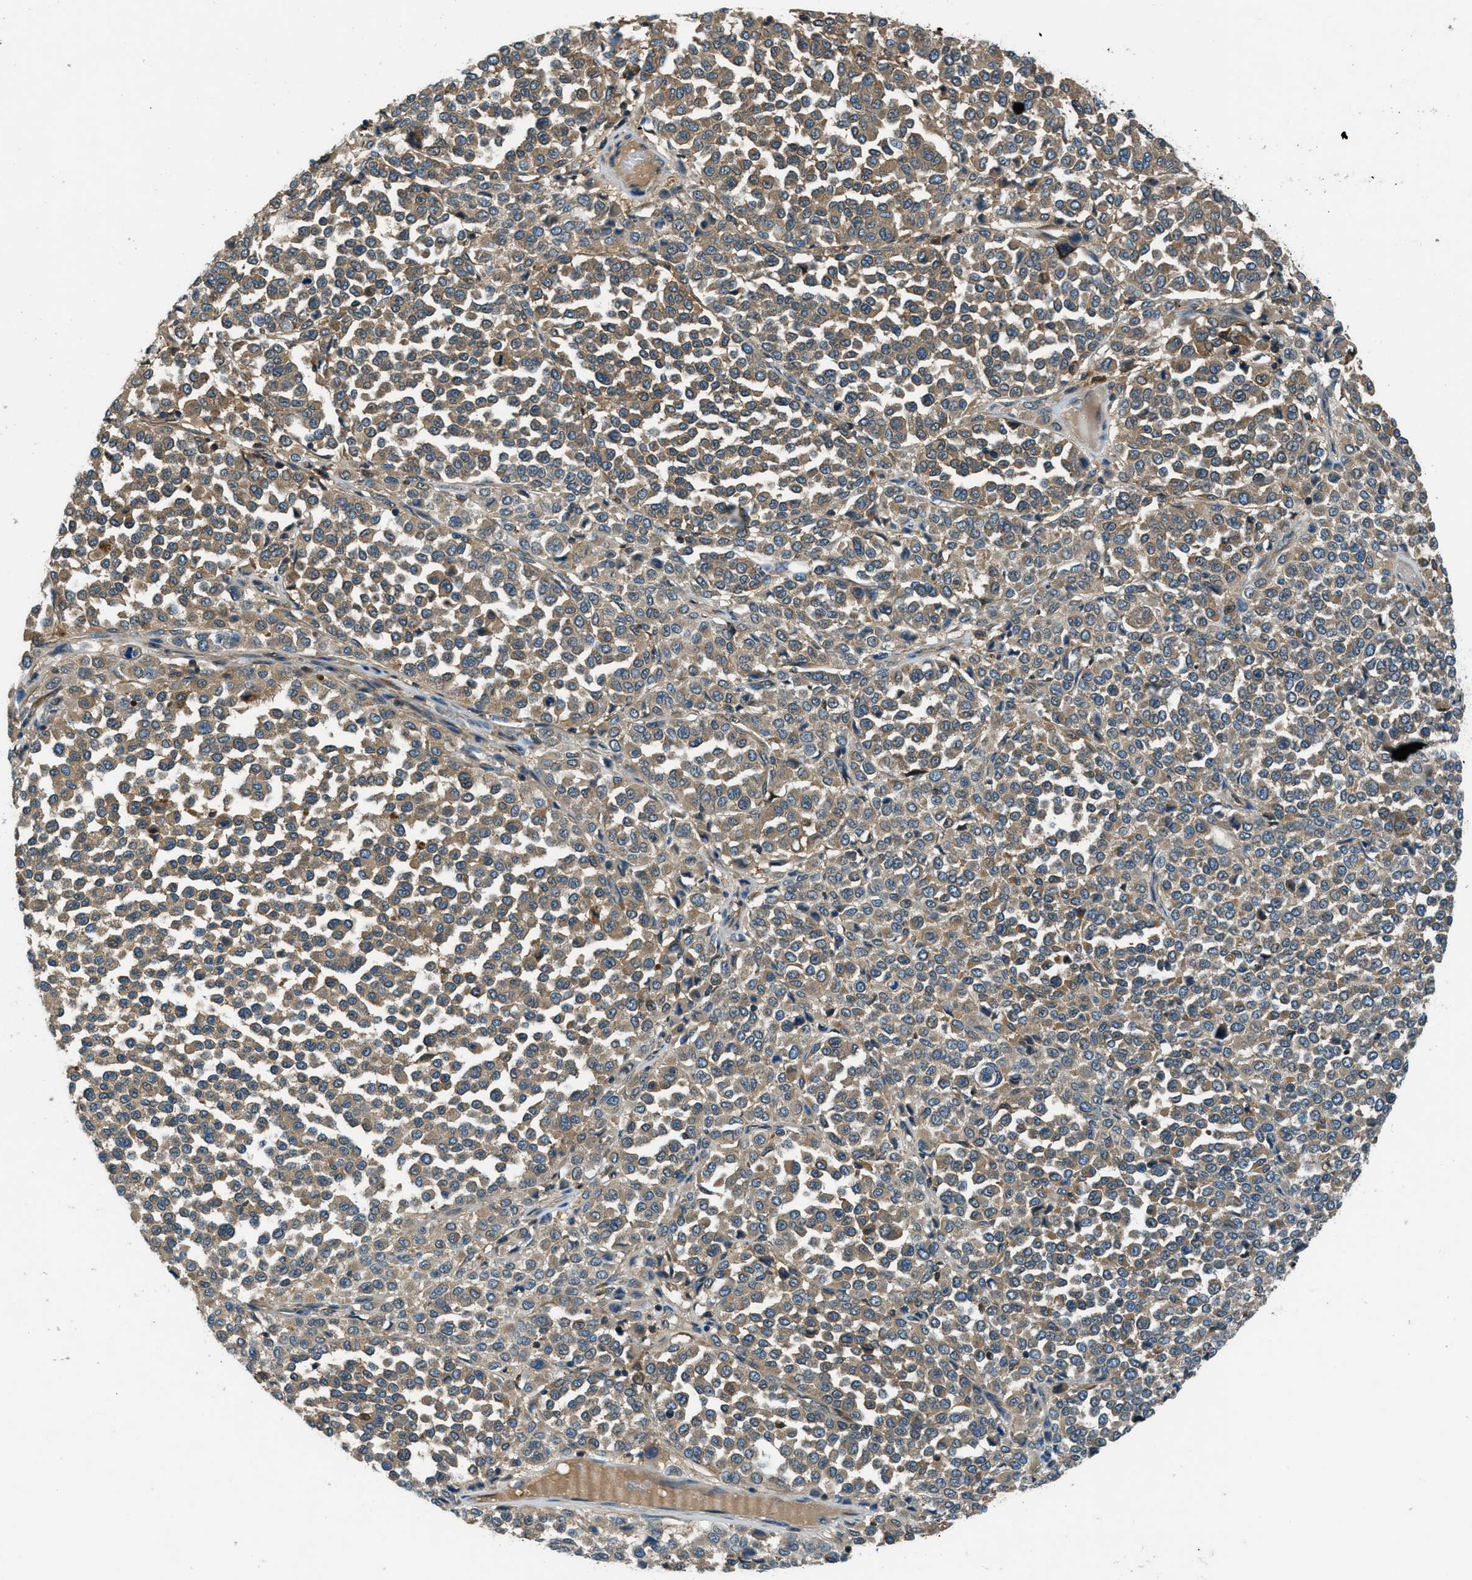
{"staining": {"intensity": "weak", "quantity": ">75%", "location": "cytoplasmic/membranous"}, "tissue": "melanoma", "cell_type": "Tumor cells", "image_type": "cancer", "snomed": [{"axis": "morphology", "description": "Malignant melanoma, Metastatic site"}, {"axis": "topography", "description": "Pancreas"}], "caption": "Immunohistochemical staining of human malignant melanoma (metastatic site) shows weak cytoplasmic/membranous protein staining in approximately >75% of tumor cells.", "gene": "HEBP2", "patient": {"sex": "female", "age": 30}}